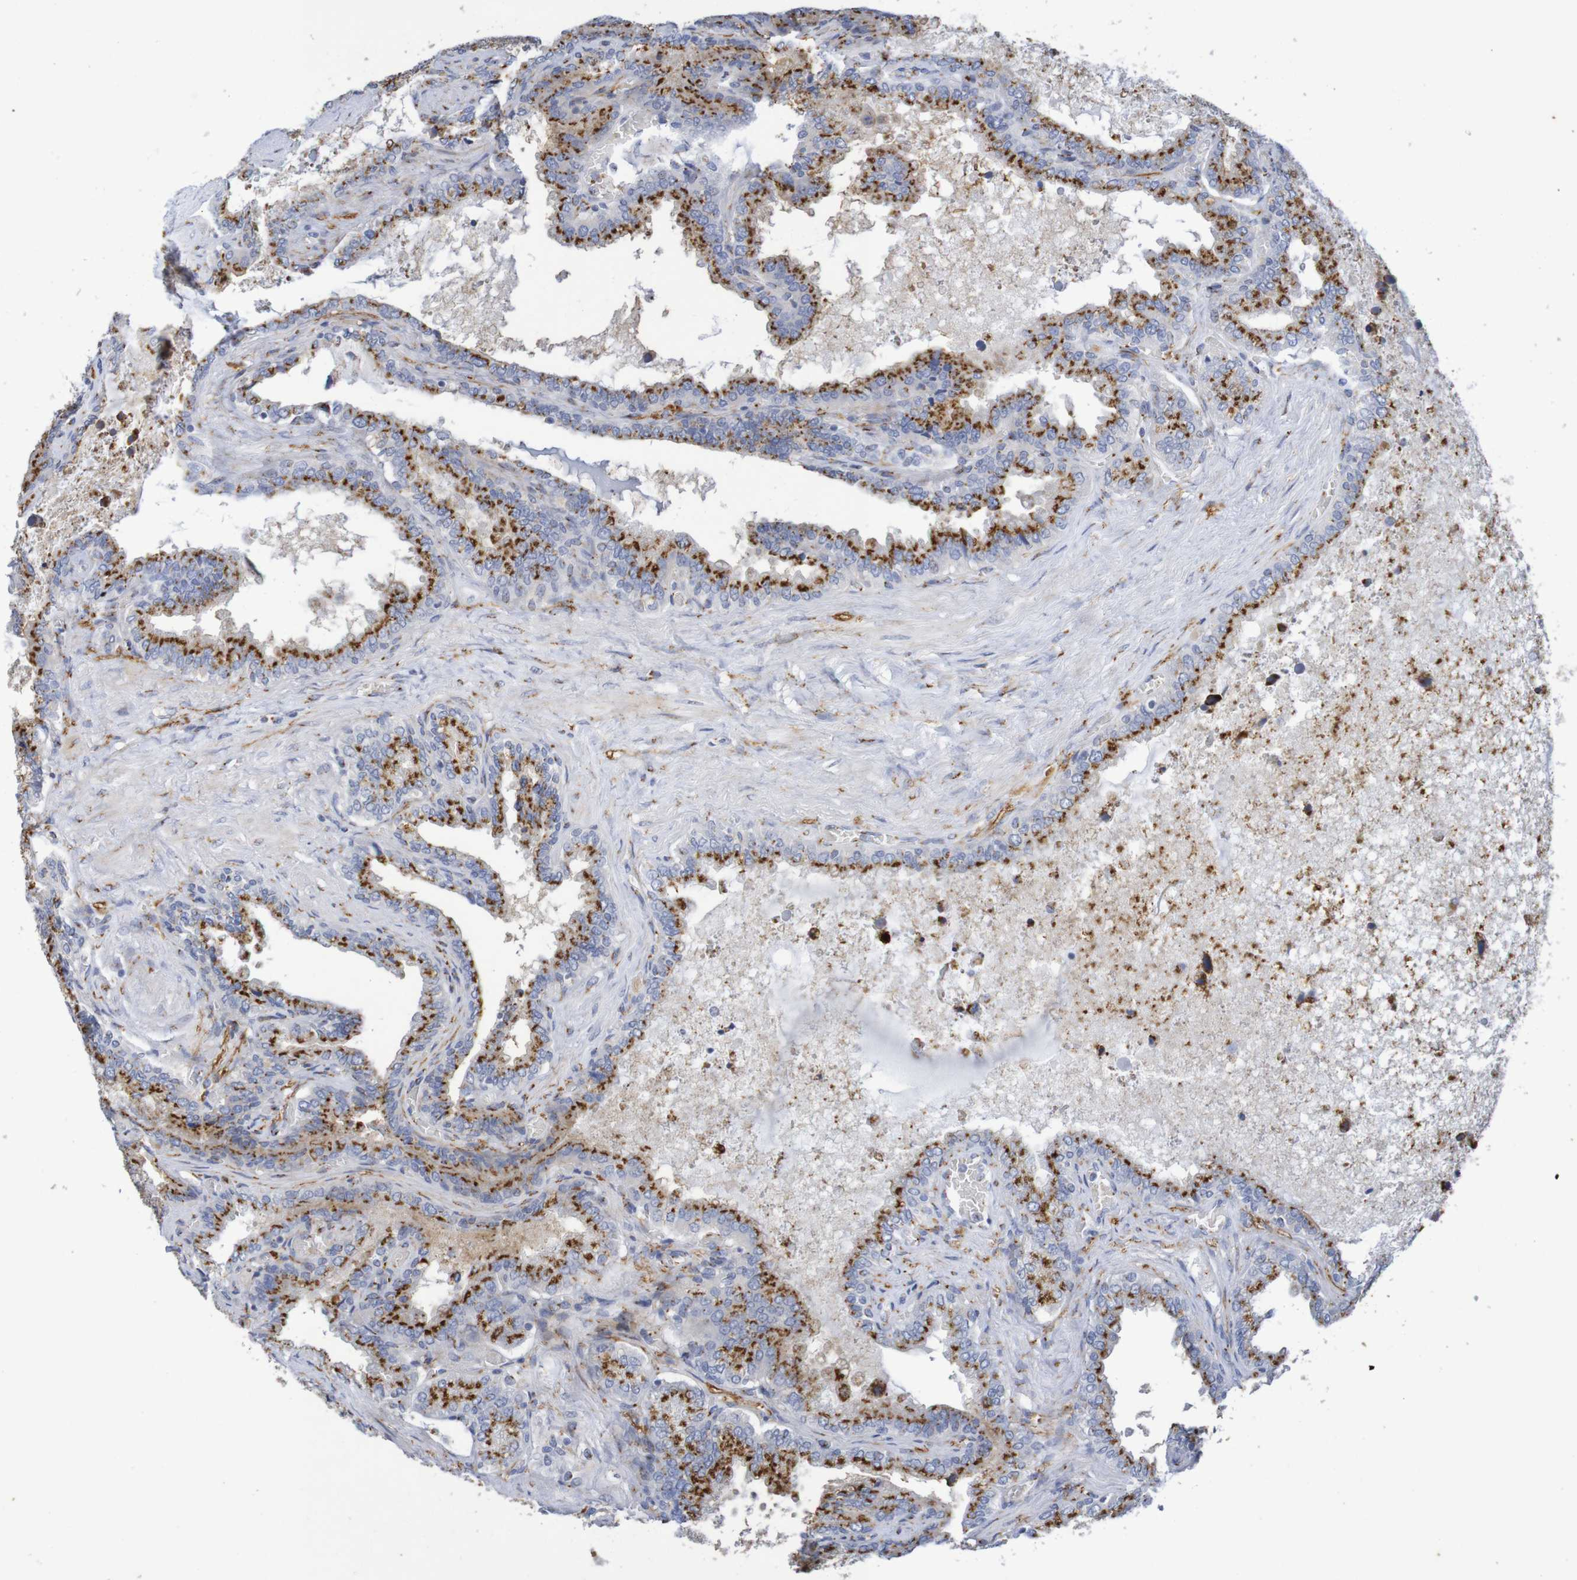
{"staining": {"intensity": "strong", "quantity": ">75%", "location": "cytoplasmic/membranous"}, "tissue": "seminal vesicle", "cell_type": "Glandular cells", "image_type": "normal", "snomed": [{"axis": "morphology", "description": "Normal tissue, NOS"}, {"axis": "topography", "description": "Seminal veicle"}], "caption": "Immunohistochemistry staining of normal seminal vesicle, which reveals high levels of strong cytoplasmic/membranous positivity in about >75% of glandular cells indicating strong cytoplasmic/membranous protein expression. The staining was performed using DAB (brown) for protein detection and nuclei were counterstained in hematoxylin (blue).", "gene": "DCP2", "patient": {"sex": "male", "age": 46}}